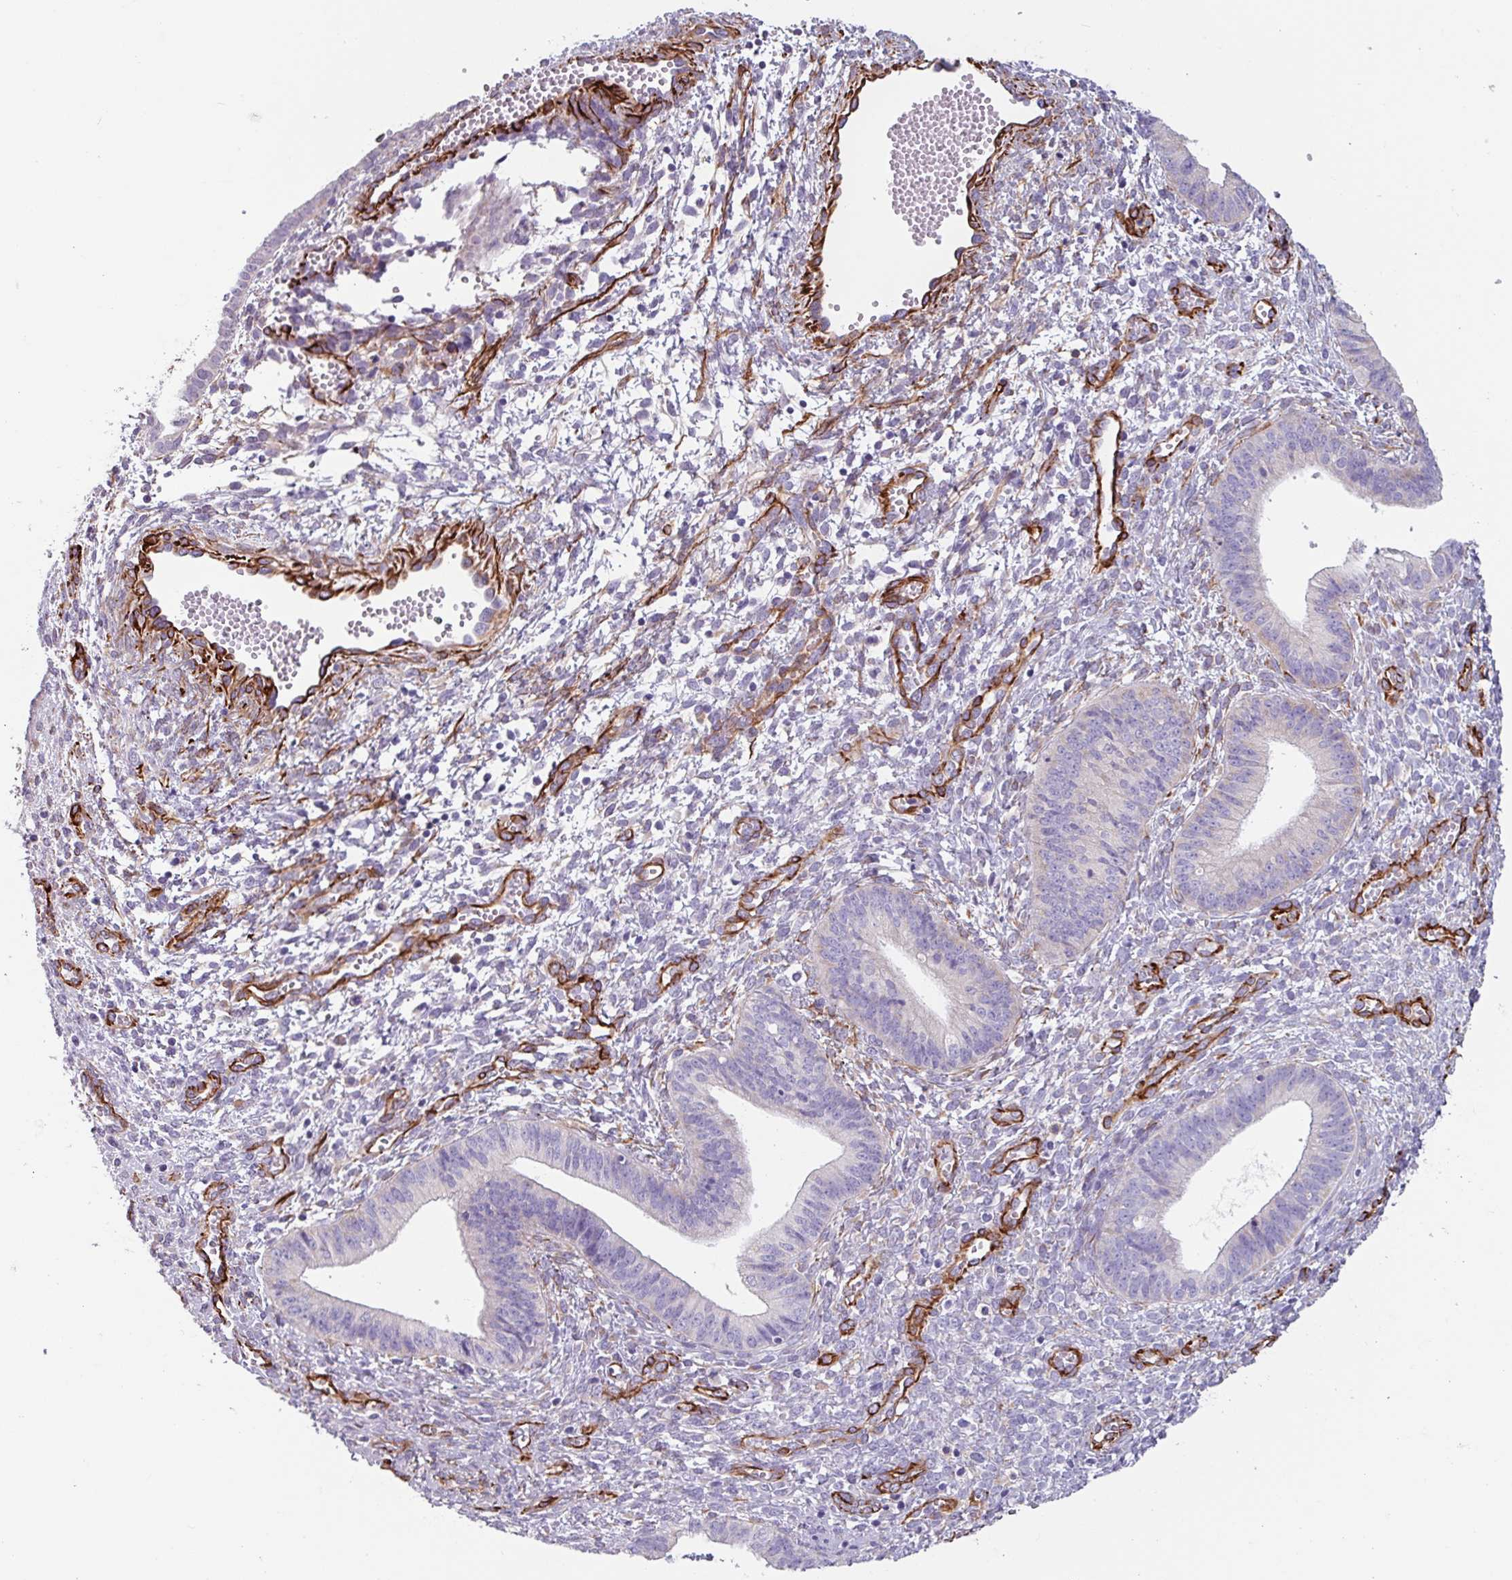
{"staining": {"intensity": "negative", "quantity": "none", "location": "none"}, "tissue": "cervical cancer", "cell_type": "Tumor cells", "image_type": "cancer", "snomed": [{"axis": "morphology", "description": "Squamous cell carcinoma, NOS"}, {"axis": "topography", "description": "Cervix"}], "caption": "Cervical cancer (squamous cell carcinoma) stained for a protein using immunohistochemistry displays no positivity tumor cells.", "gene": "BTD", "patient": {"sex": "female", "age": 59}}